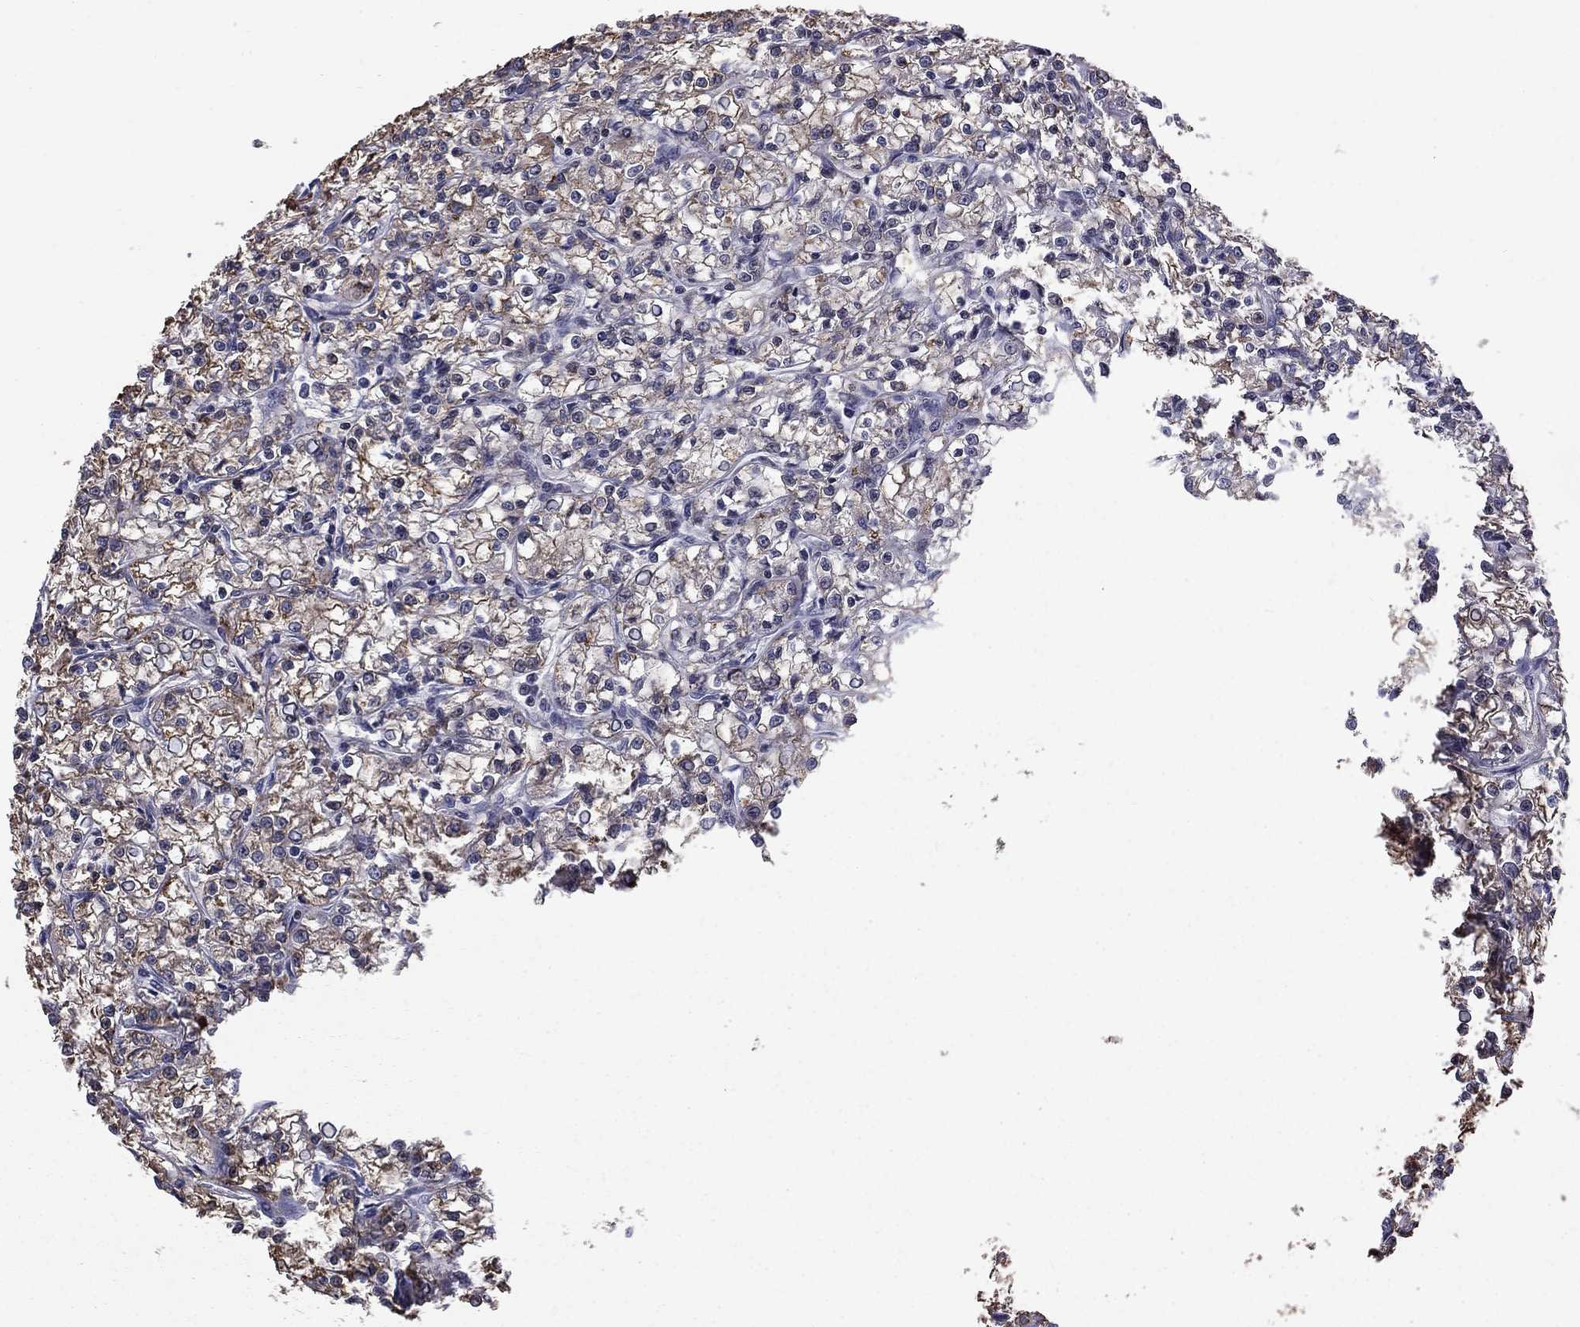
{"staining": {"intensity": "weak", "quantity": "25%-75%", "location": "cytoplasmic/membranous"}, "tissue": "renal cancer", "cell_type": "Tumor cells", "image_type": "cancer", "snomed": [{"axis": "morphology", "description": "Adenocarcinoma, NOS"}, {"axis": "topography", "description": "Kidney"}], "caption": "An immunohistochemistry (IHC) histopathology image of neoplastic tissue is shown. Protein staining in brown shows weak cytoplasmic/membranous positivity in renal adenocarcinoma within tumor cells.", "gene": "HSPB2", "patient": {"sex": "female", "age": 59}}